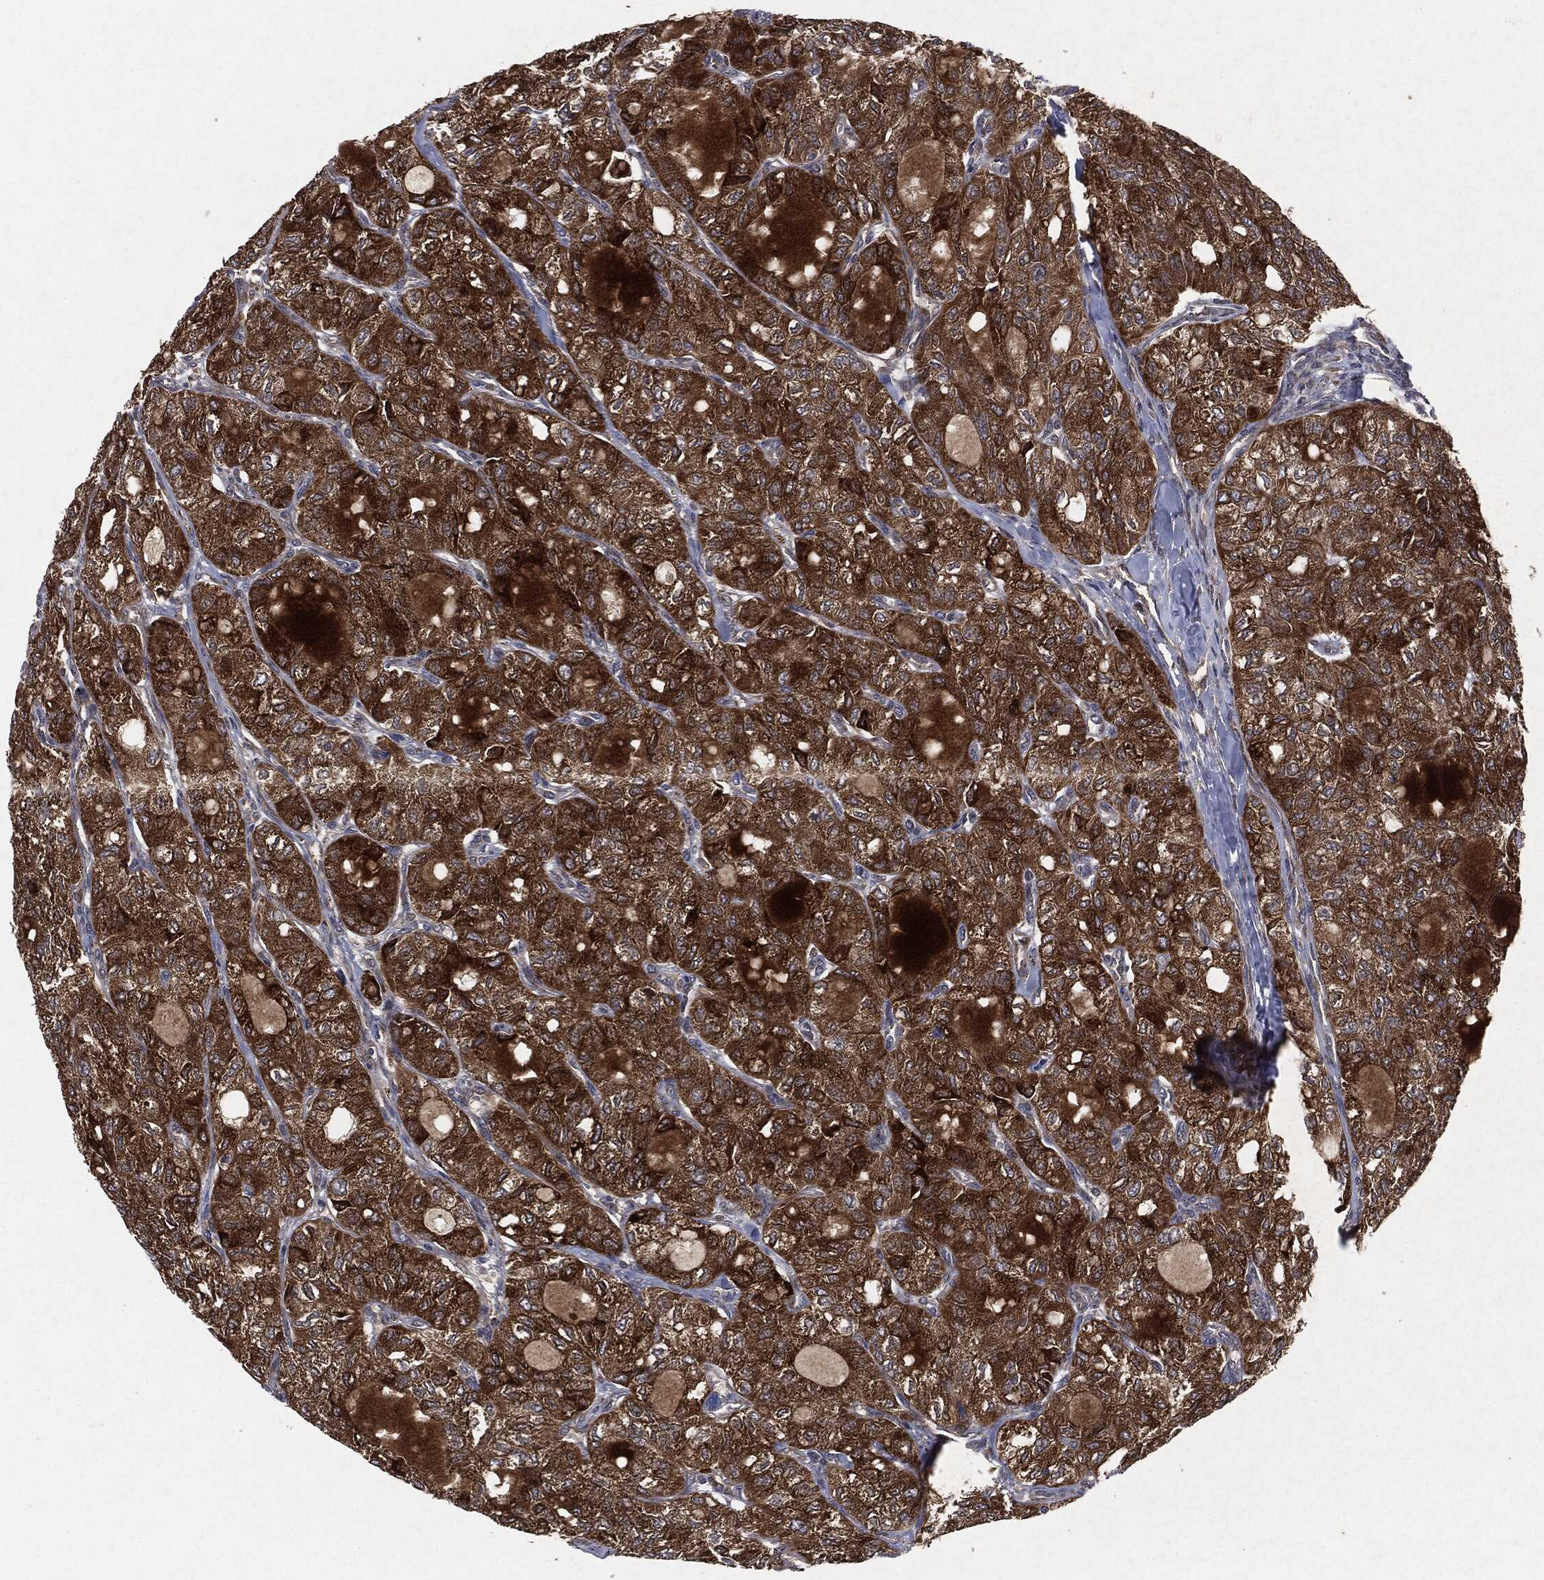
{"staining": {"intensity": "strong", "quantity": "25%-75%", "location": "cytoplasmic/membranous"}, "tissue": "thyroid cancer", "cell_type": "Tumor cells", "image_type": "cancer", "snomed": [{"axis": "morphology", "description": "Follicular adenoma carcinoma, NOS"}, {"axis": "topography", "description": "Thyroid gland"}], "caption": "Protein expression analysis of human thyroid cancer (follicular adenoma carcinoma) reveals strong cytoplasmic/membranous positivity in approximately 25%-75% of tumor cells.", "gene": "RAF1", "patient": {"sex": "male", "age": 75}}